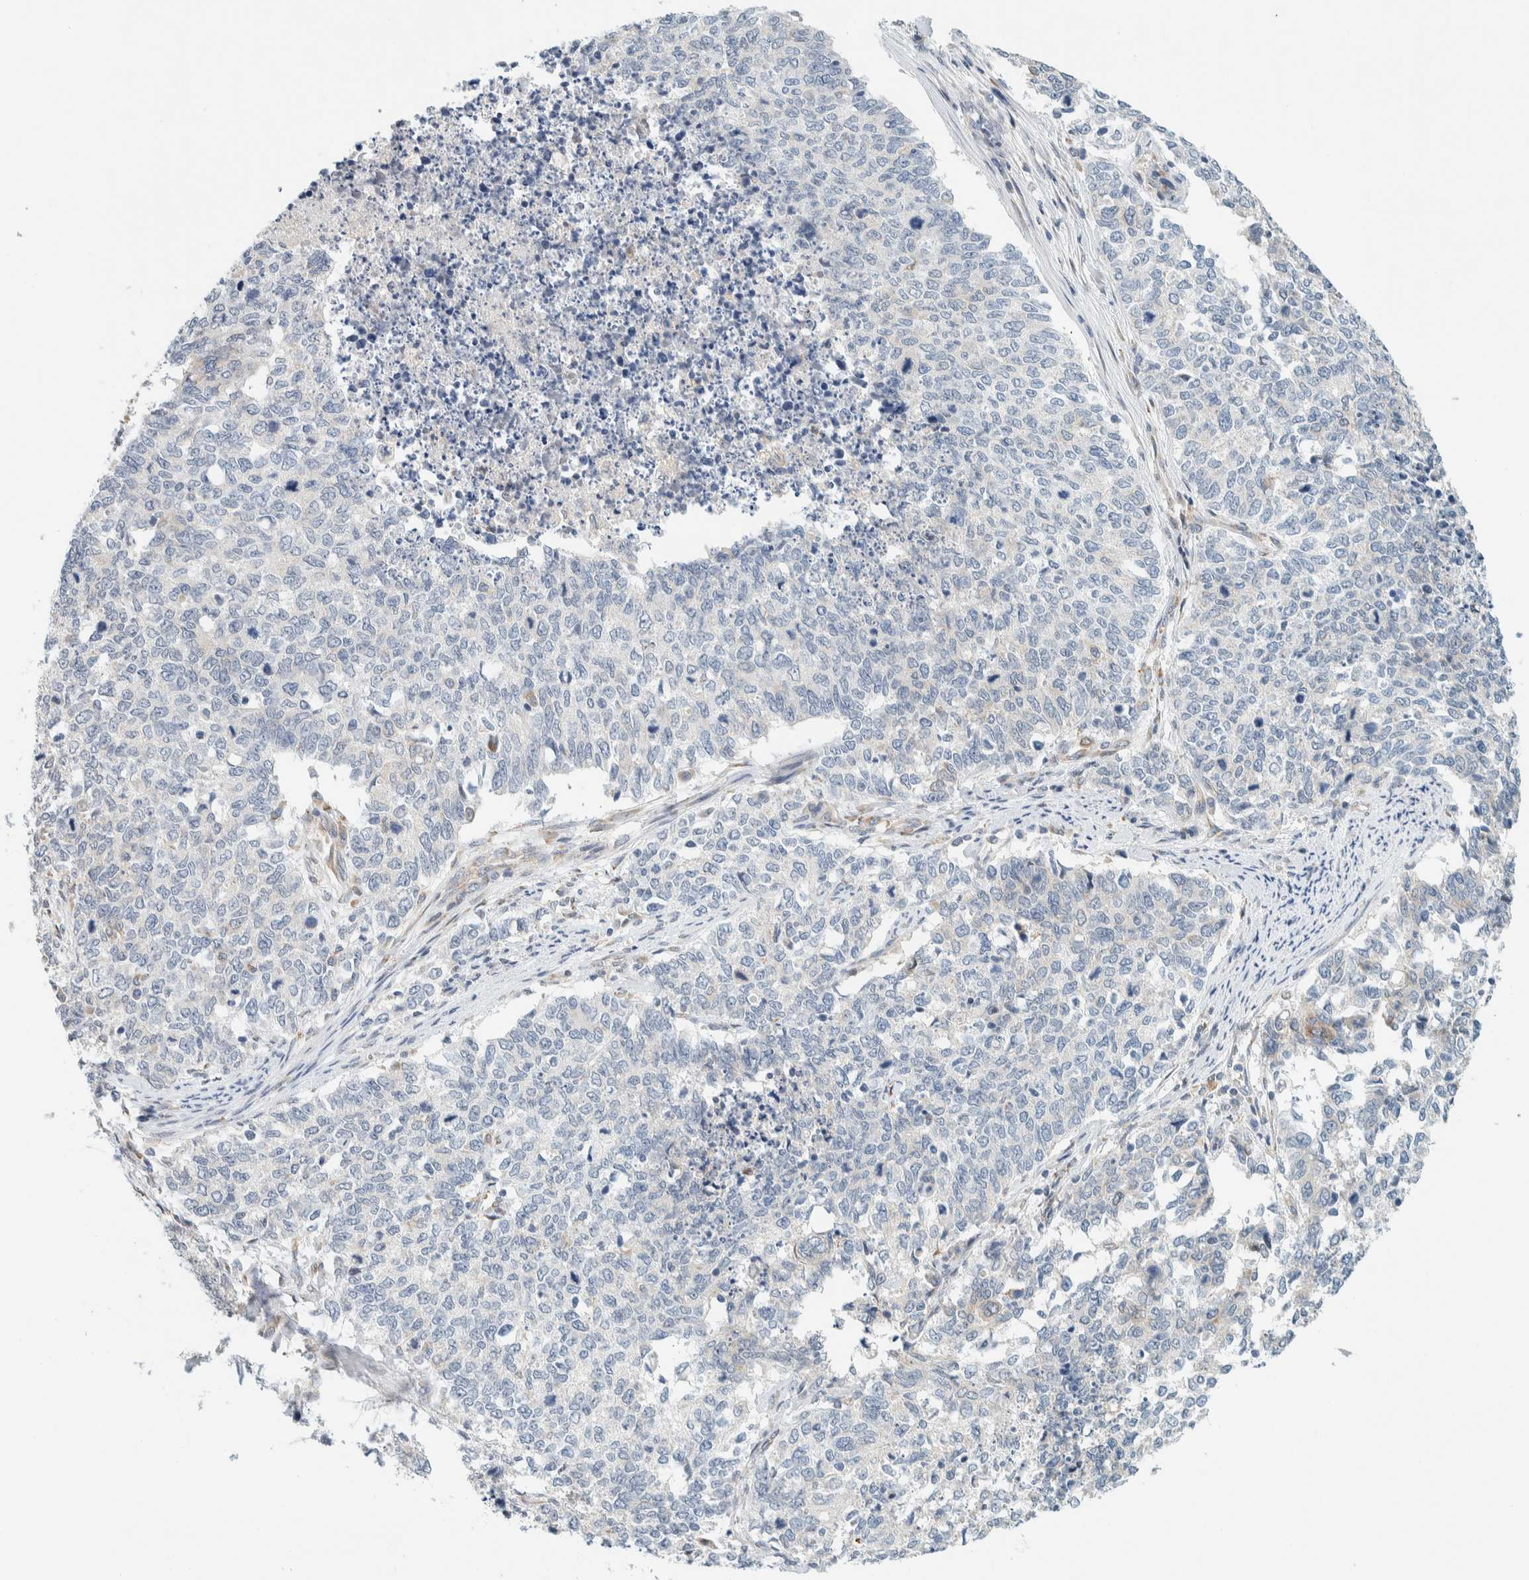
{"staining": {"intensity": "negative", "quantity": "none", "location": "none"}, "tissue": "cervical cancer", "cell_type": "Tumor cells", "image_type": "cancer", "snomed": [{"axis": "morphology", "description": "Squamous cell carcinoma, NOS"}, {"axis": "topography", "description": "Cervix"}], "caption": "High power microscopy photomicrograph of an immunohistochemistry (IHC) histopathology image of cervical squamous cell carcinoma, revealing no significant staining in tumor cells.", "gene": "SUMF2", "patient": {"sex": "female", "age": 63}}